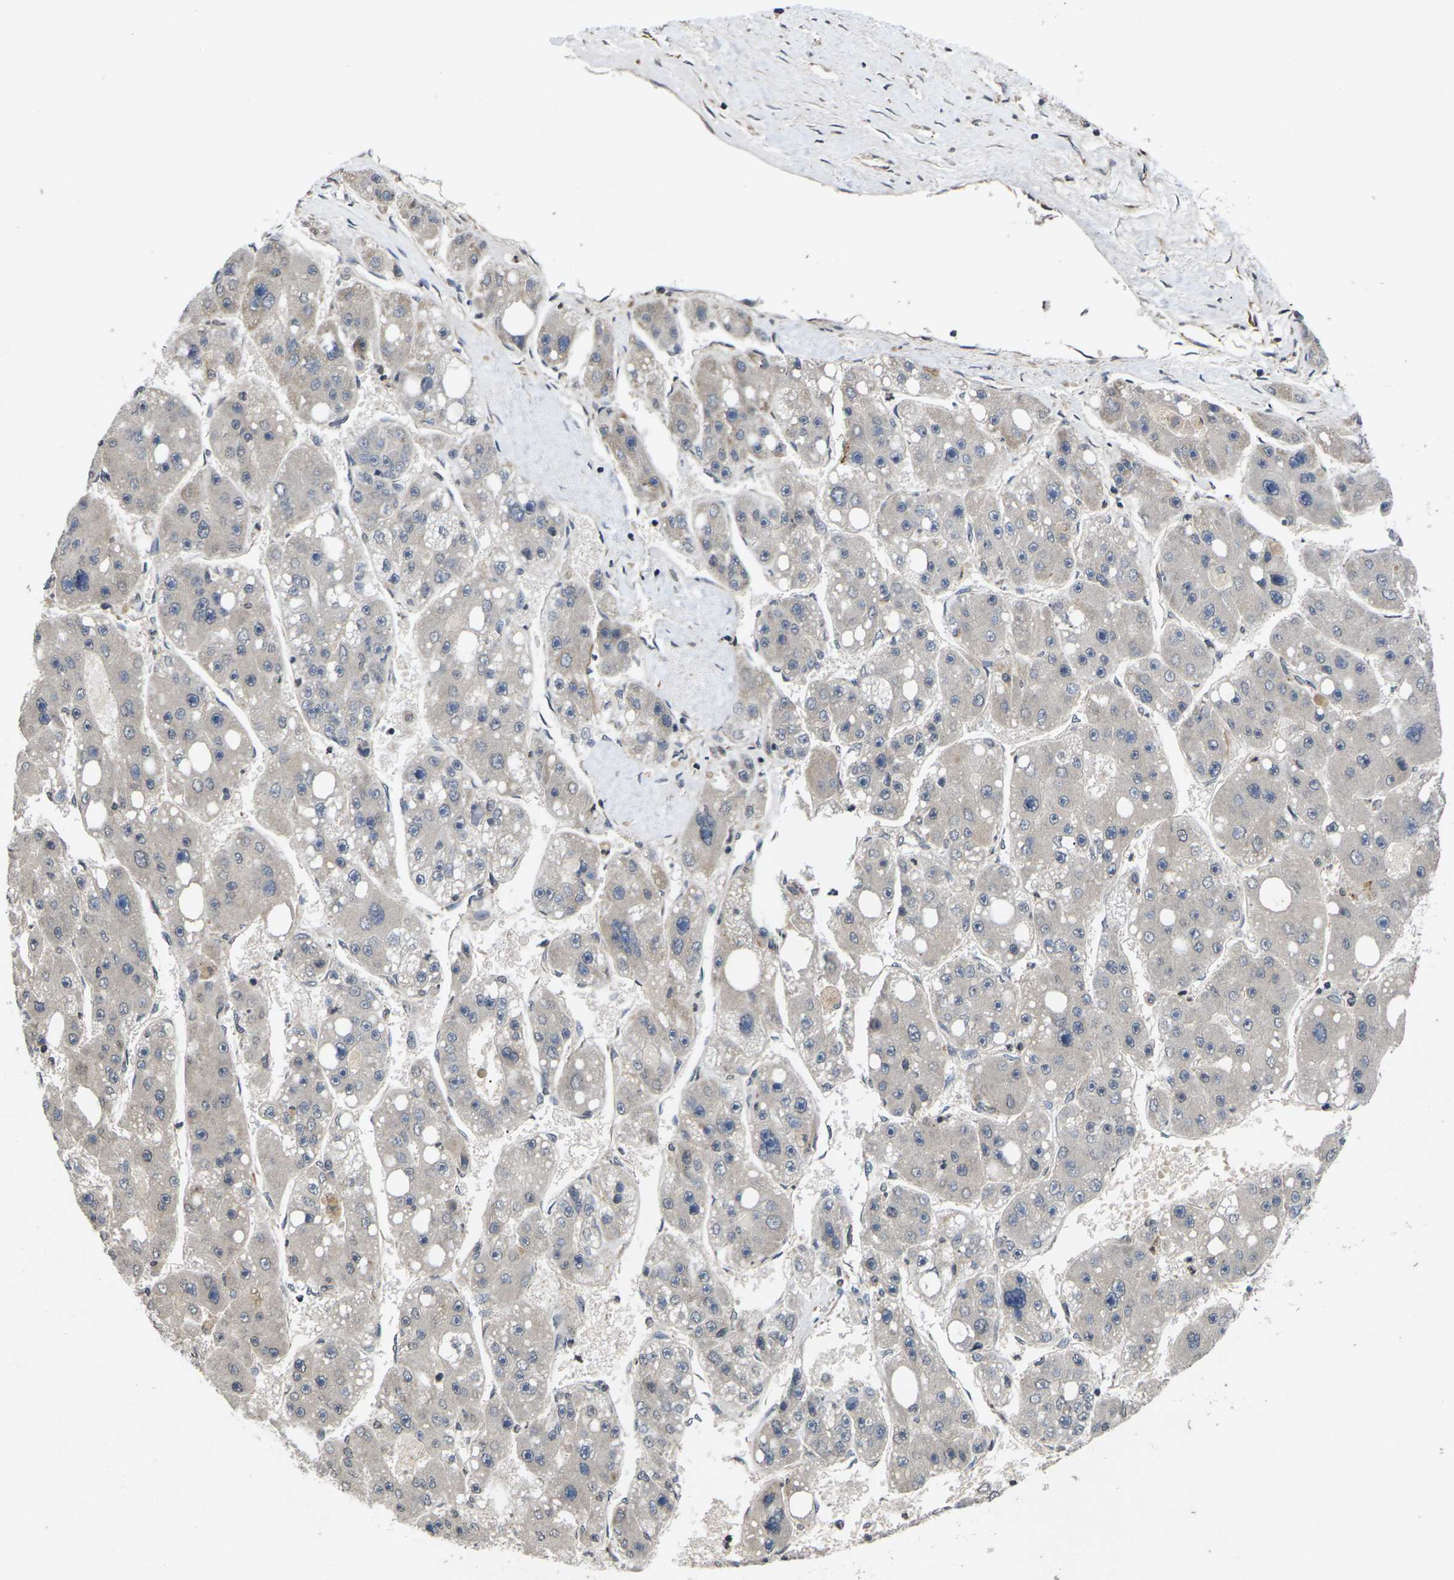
{"staining": {"intensity": "weak", "quantity": ">75%", "location": "cytoplasmic/membranous"}, "tissue": "liver cancer", "cell_type": "Tumor cells", "image_type": "cancer", "snomed": [{"axis": "morphology", "description": "Carcinoma, Hepatocellular, NOS"}, {"axis": "topography", "description": "Liver"}], "caption": "Protein expression by IHC shows weak cytoplasmic/membranous expression in about >75% of tumor cells in hepatocellular carcinoma (liver).", "gene": "DKK2", "patient": {"sex": "female", "age": 61}}